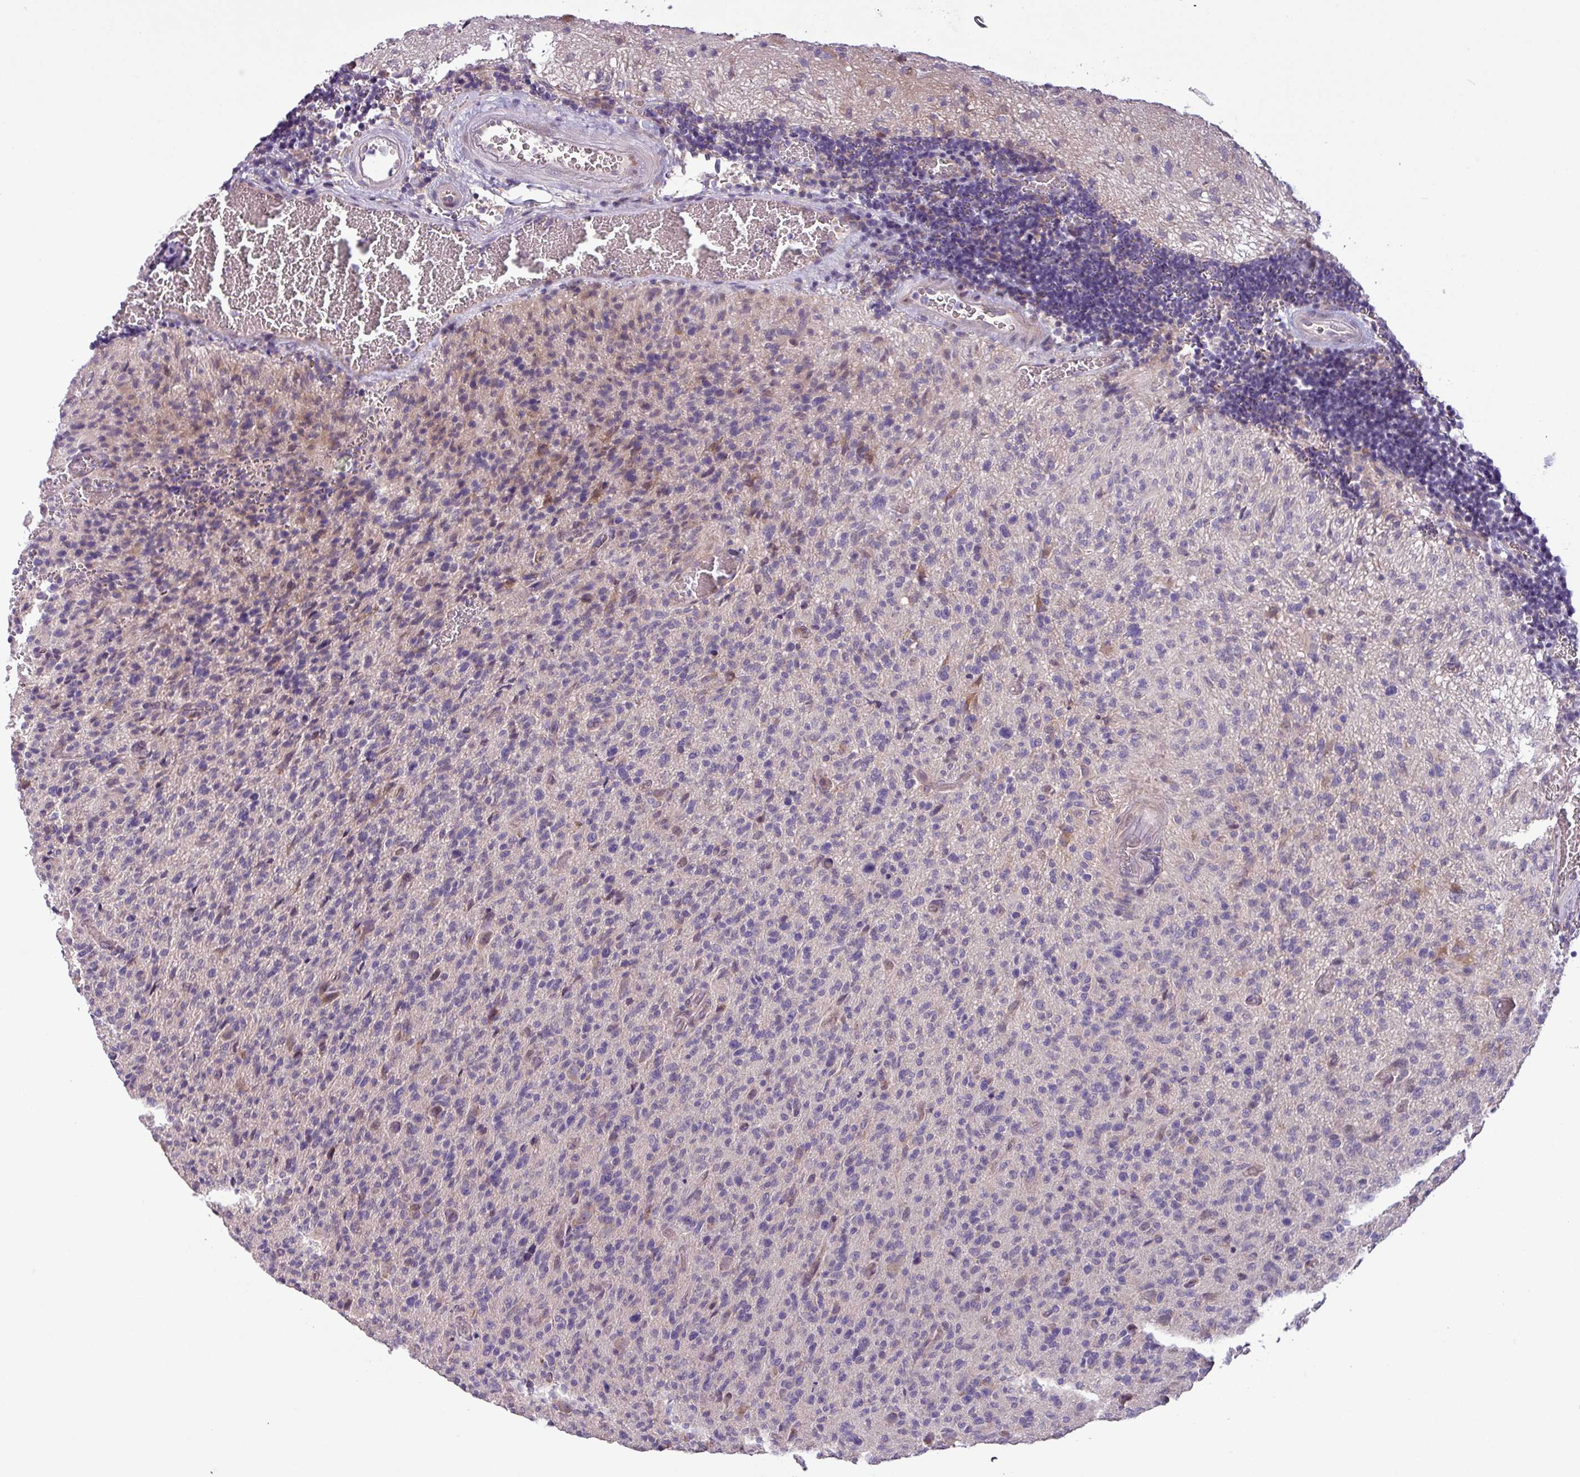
{"staining": {"intensity": "negative", "quantity": "none", "location": "none"}, "tissue": "glioma", "cell_type": "Tumor cells", "image_type": "cancer", "snomed": [{"axis": "morphology", "description": "Glioma, malignant, High grade"}, {"axis": "topography", "description": "Brain"}], "caption": "There is no significant positivity in tumor cells of malignant glioma (high-grade). (Stains: DAB (3,3'-diaminobenzidine) immunohistochemistry with hematoxylin counter stain, Microscopy: brightfield microscopy at high magnification).", "gene": "C20orf27", "patient": {"sex": "female", "age": 57}}